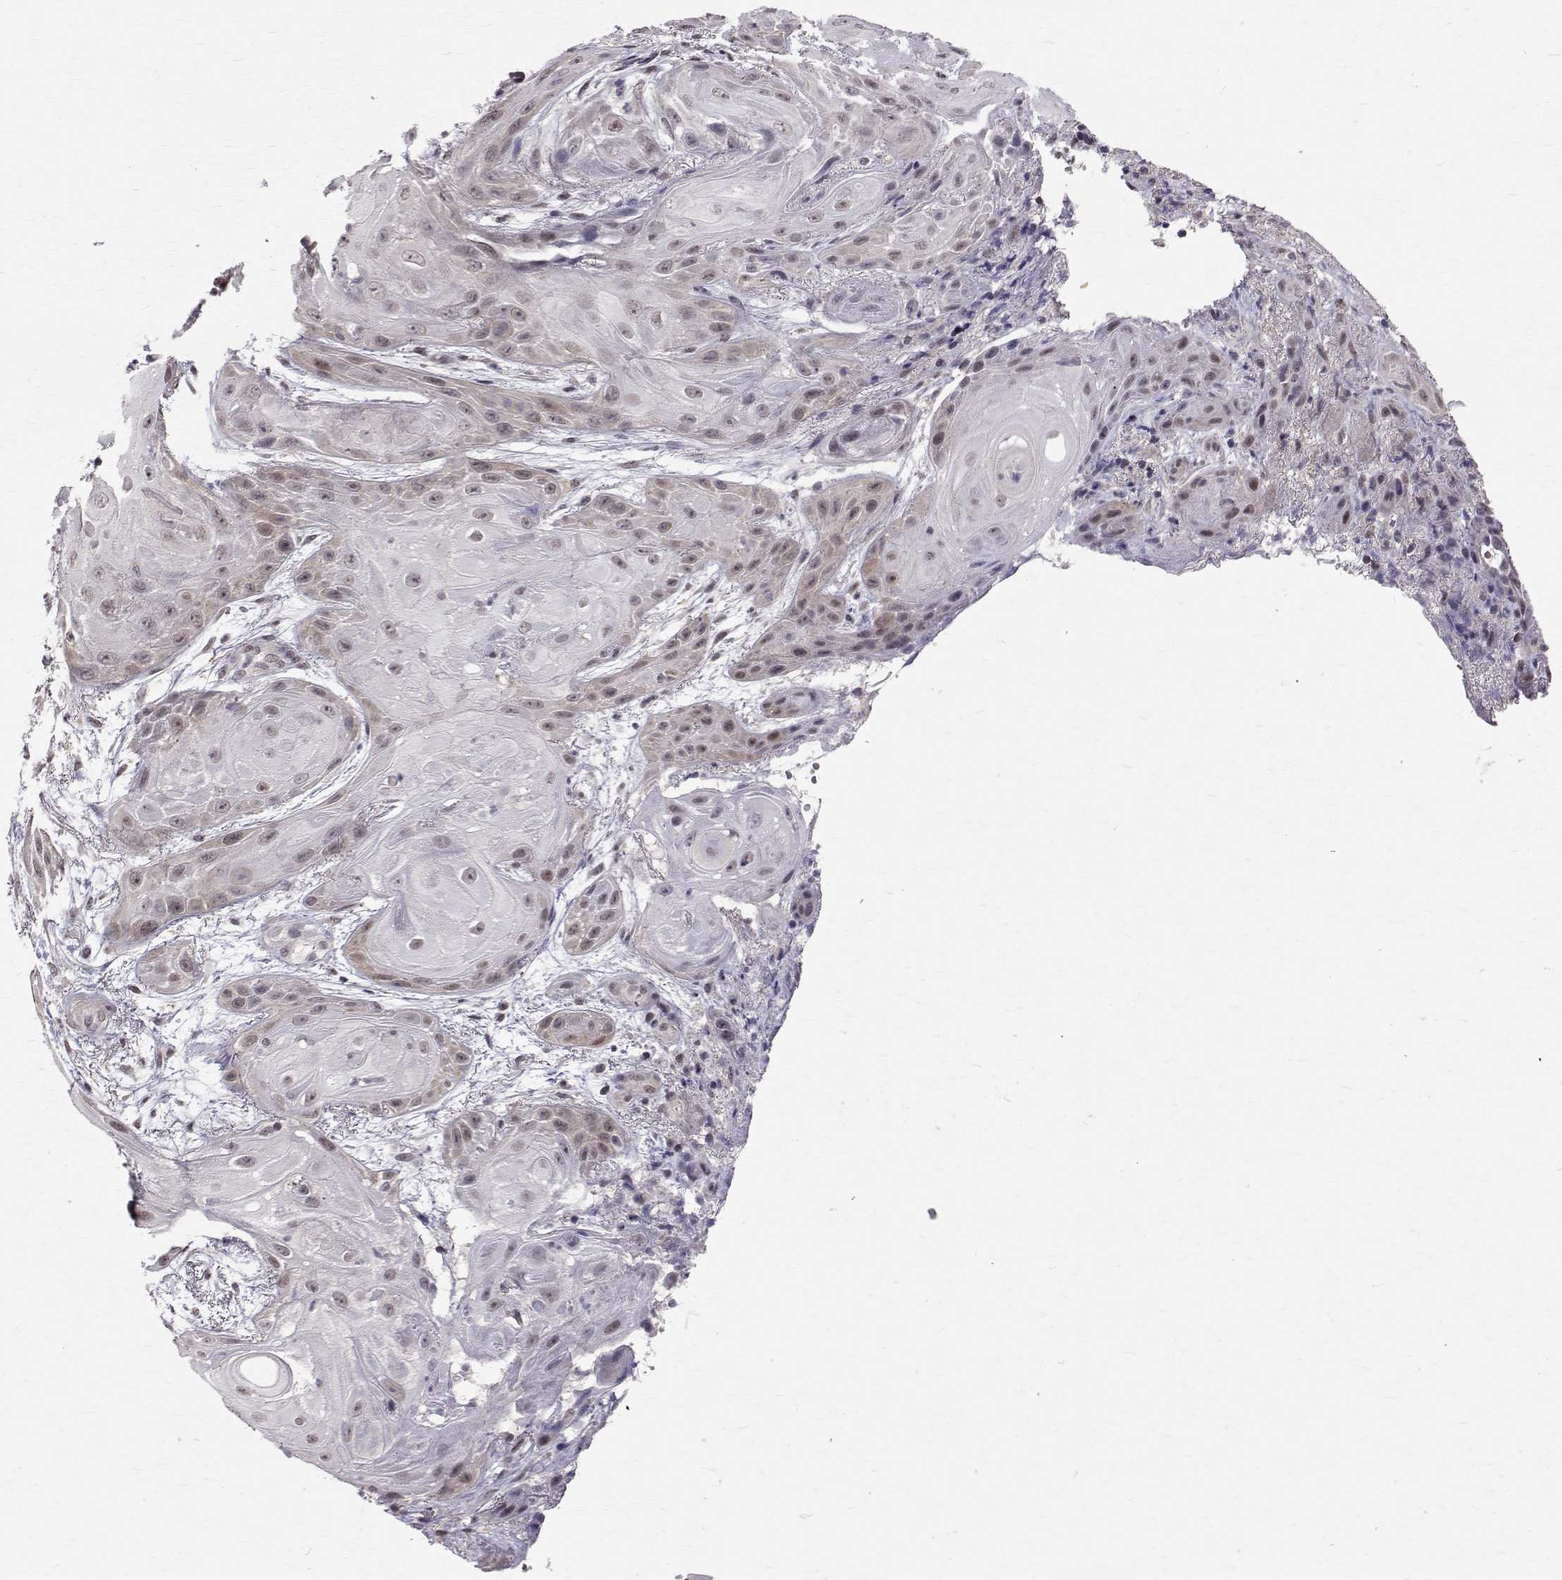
{"staining": {"intensity": "weak", "quantity": "25%-75%", "location": "nuclear"}, "tissue": "skin cancer", "cell_type": "Tumor cells", "image_type": "cancer", "snomed": [{"axis": "morphology", "description": "Squamous cell carcinoma, NOS"}, {"axis": "topography", "description": "Skin"}], "caption": "Squamous cell carcinoma (skin) was stained to show a protein in brown. There is low levels of weak nuclear staining in approximately 25%-75% of tumor cells. (Brightfield microscopy of DAB IHC at high magnification).", "gene": "NIF3L1", "patient": {"sex": "male", "age": 62}}